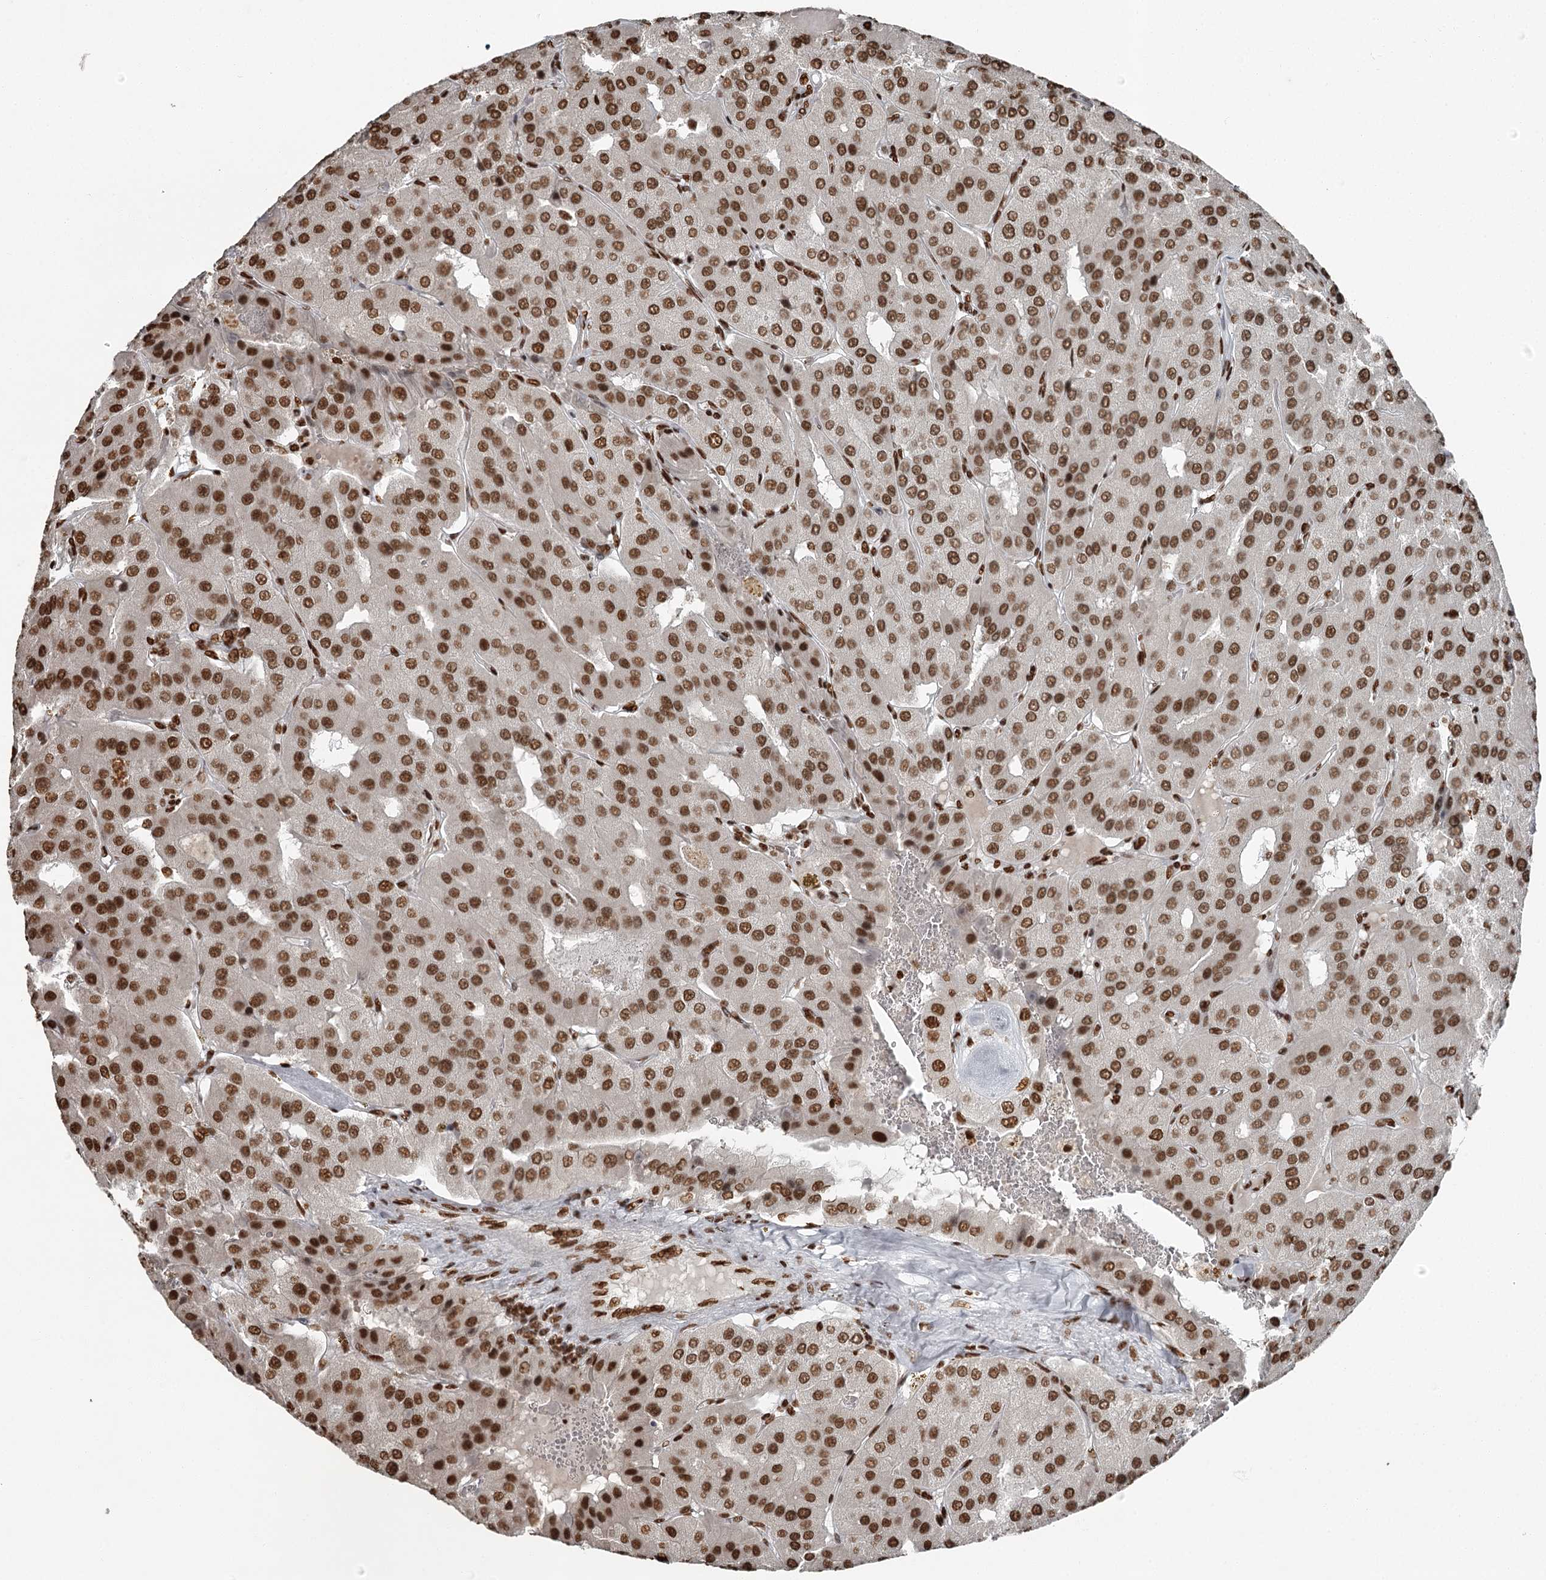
{"staining": {"intensity": "moderate", "quantity": ">75%", "location": "nuclear"}, "tissue": "parathyroid gland", "cell_type": "Glandular cells", "image_type": "normal", "snomed": [{"axis": "morphology", "description": "Normal tissue, NOS"}, {"axis": "morphology", "description": "Adenoma, NOS"}, {"axis": "topography", "description": "Parathyroid gland"}], "caption": "A high-resolution histopathology image shows immunohistochemistry staining of unremarkable parathyroid gland, which demonstrates moderate nuclear staining in about >75% of glandular cells.", "gene": "RBBP7", "patient": {"sex": "female", "age": 86}}